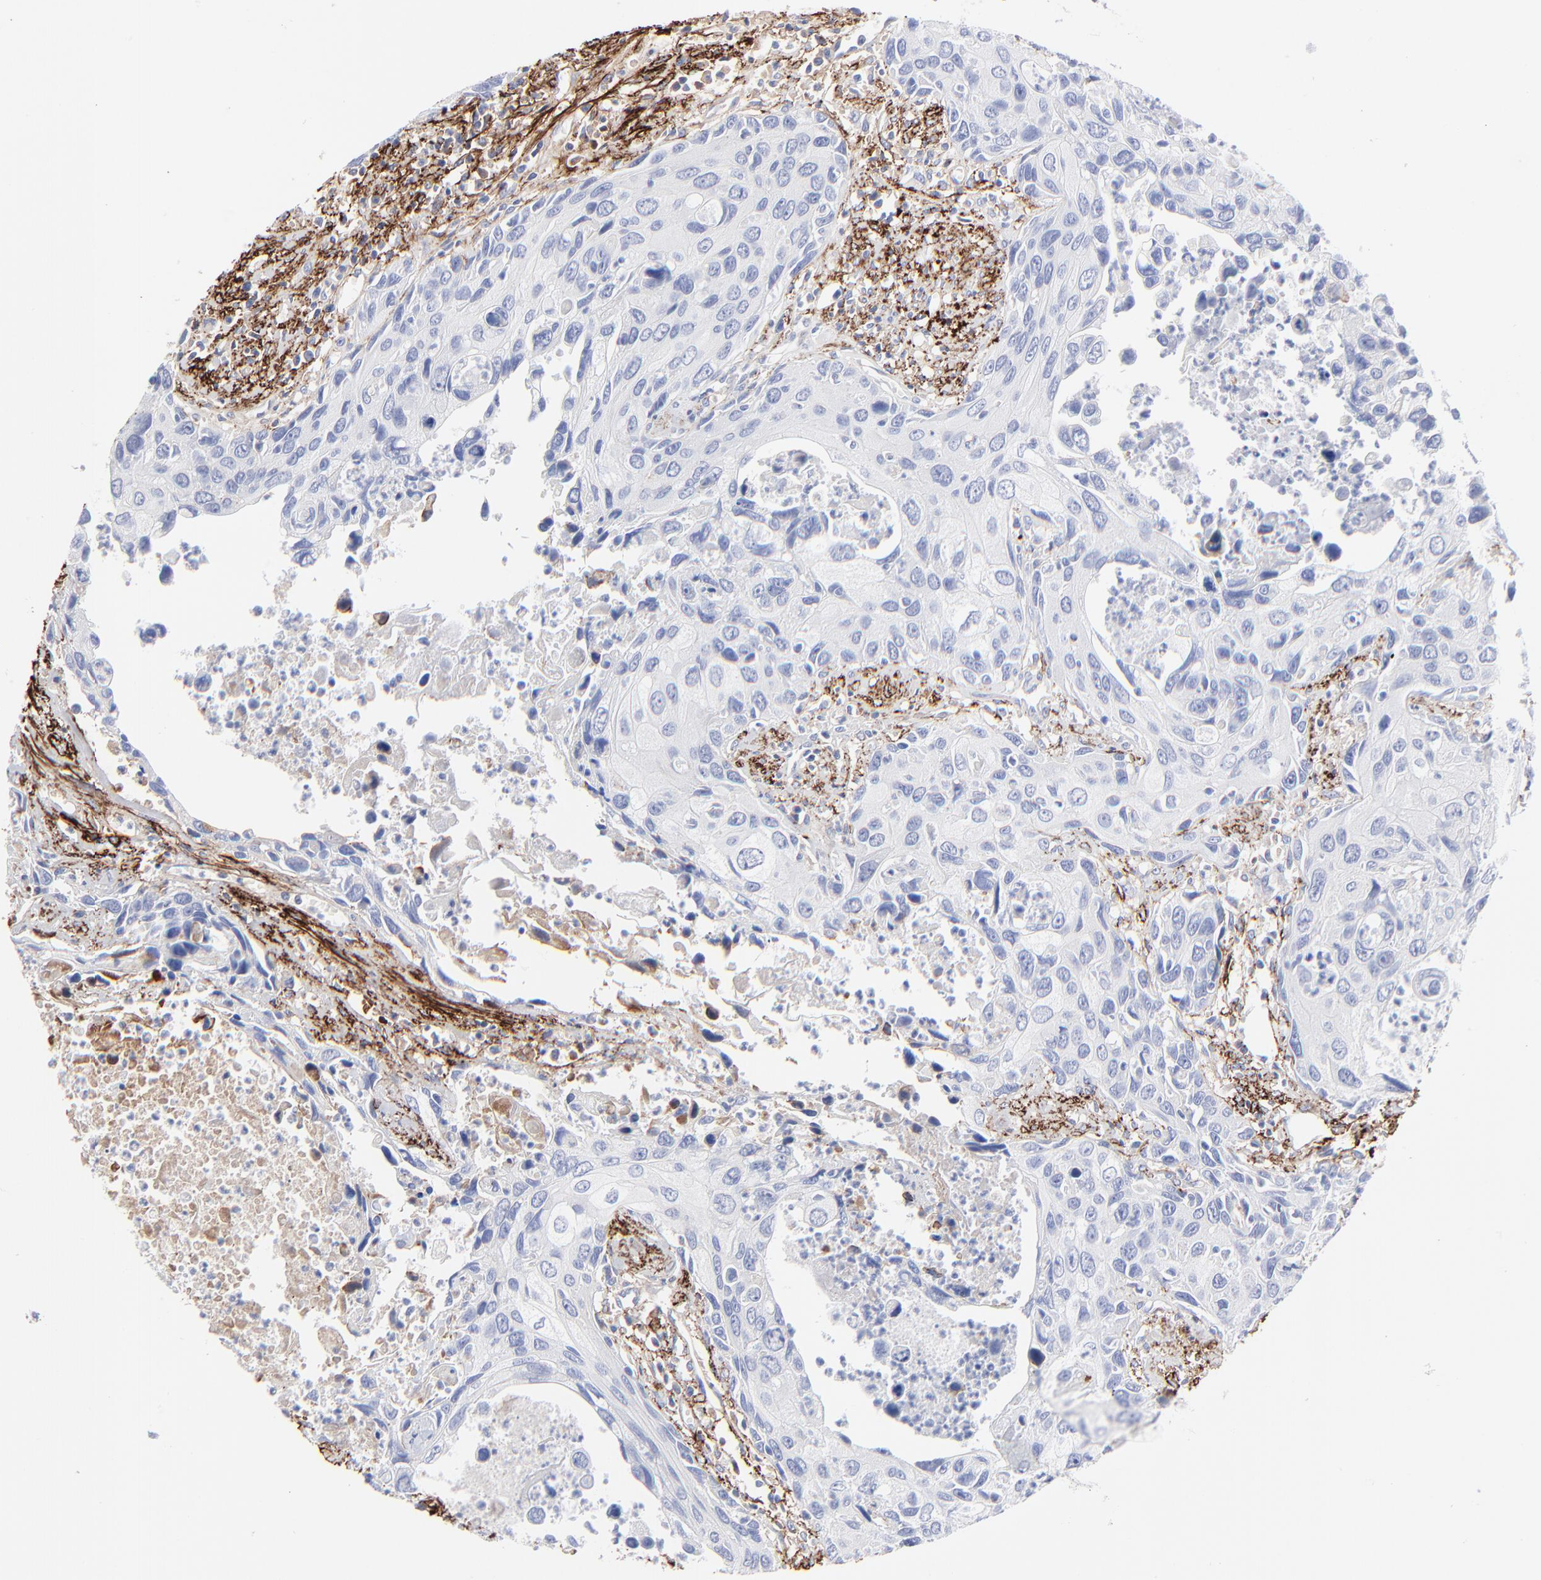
{"staining": {"intensity": "negative", "quantity": "none", "location": "none"}, "tissue": "urothelial cancer", "cell_type": "Tumor cells", "image_type": "cancer", "snomed": [{"axis": "morphology", "description": "Urothelial carcinoma, High grade"}, {"axis": "topography", "description": "Urinary bladder"}], "caption": "A histopathology image of urothelial cancer stained for a protein exhibits no brown staining in tumor cells.", "gene": "FBLN2", "patient": {"sex": "male", "age": 71}}